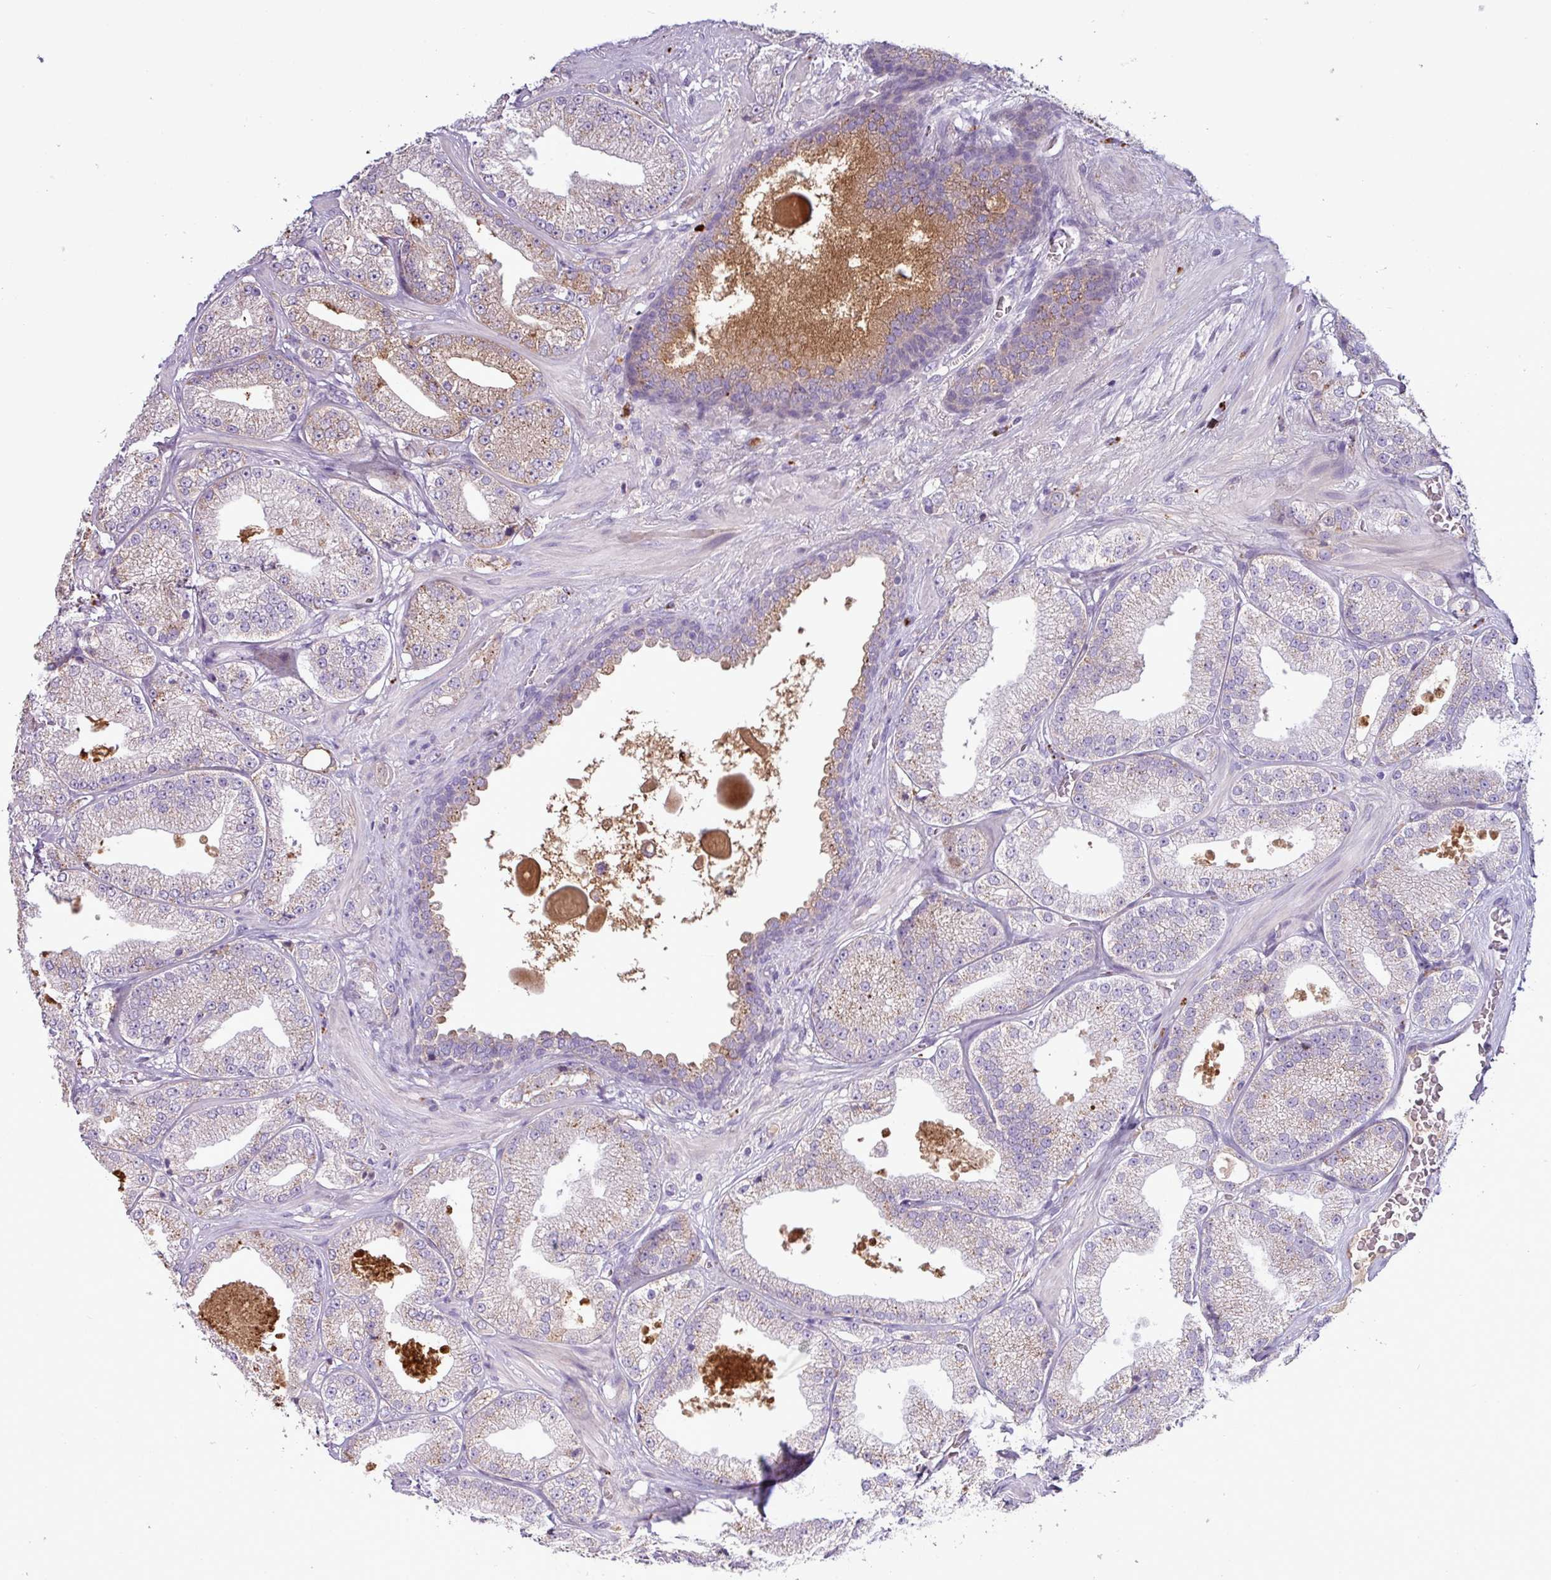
{"staining": {"intensity": "weak", "quantity": "25%-75%", "location": "cytoplasmic/membranous"}, "tissue": "prostate cancer", "cell_type": "Tumor cells", "image_type": "cancer", "snomed": [{"axis": "morphology", "description": "Adenocarcinoma, High grade"}, {"axis": "topography", "description": "Prostate"}], "caption": "Protein expression analysis of human prostate adenocarcinoma (high-grade) reveals weak cytoplasmic/membranous staining in about 25%-75% of tumor cells.", "gene": "C4B", "patient": {"sex": "male", "age": 68}}